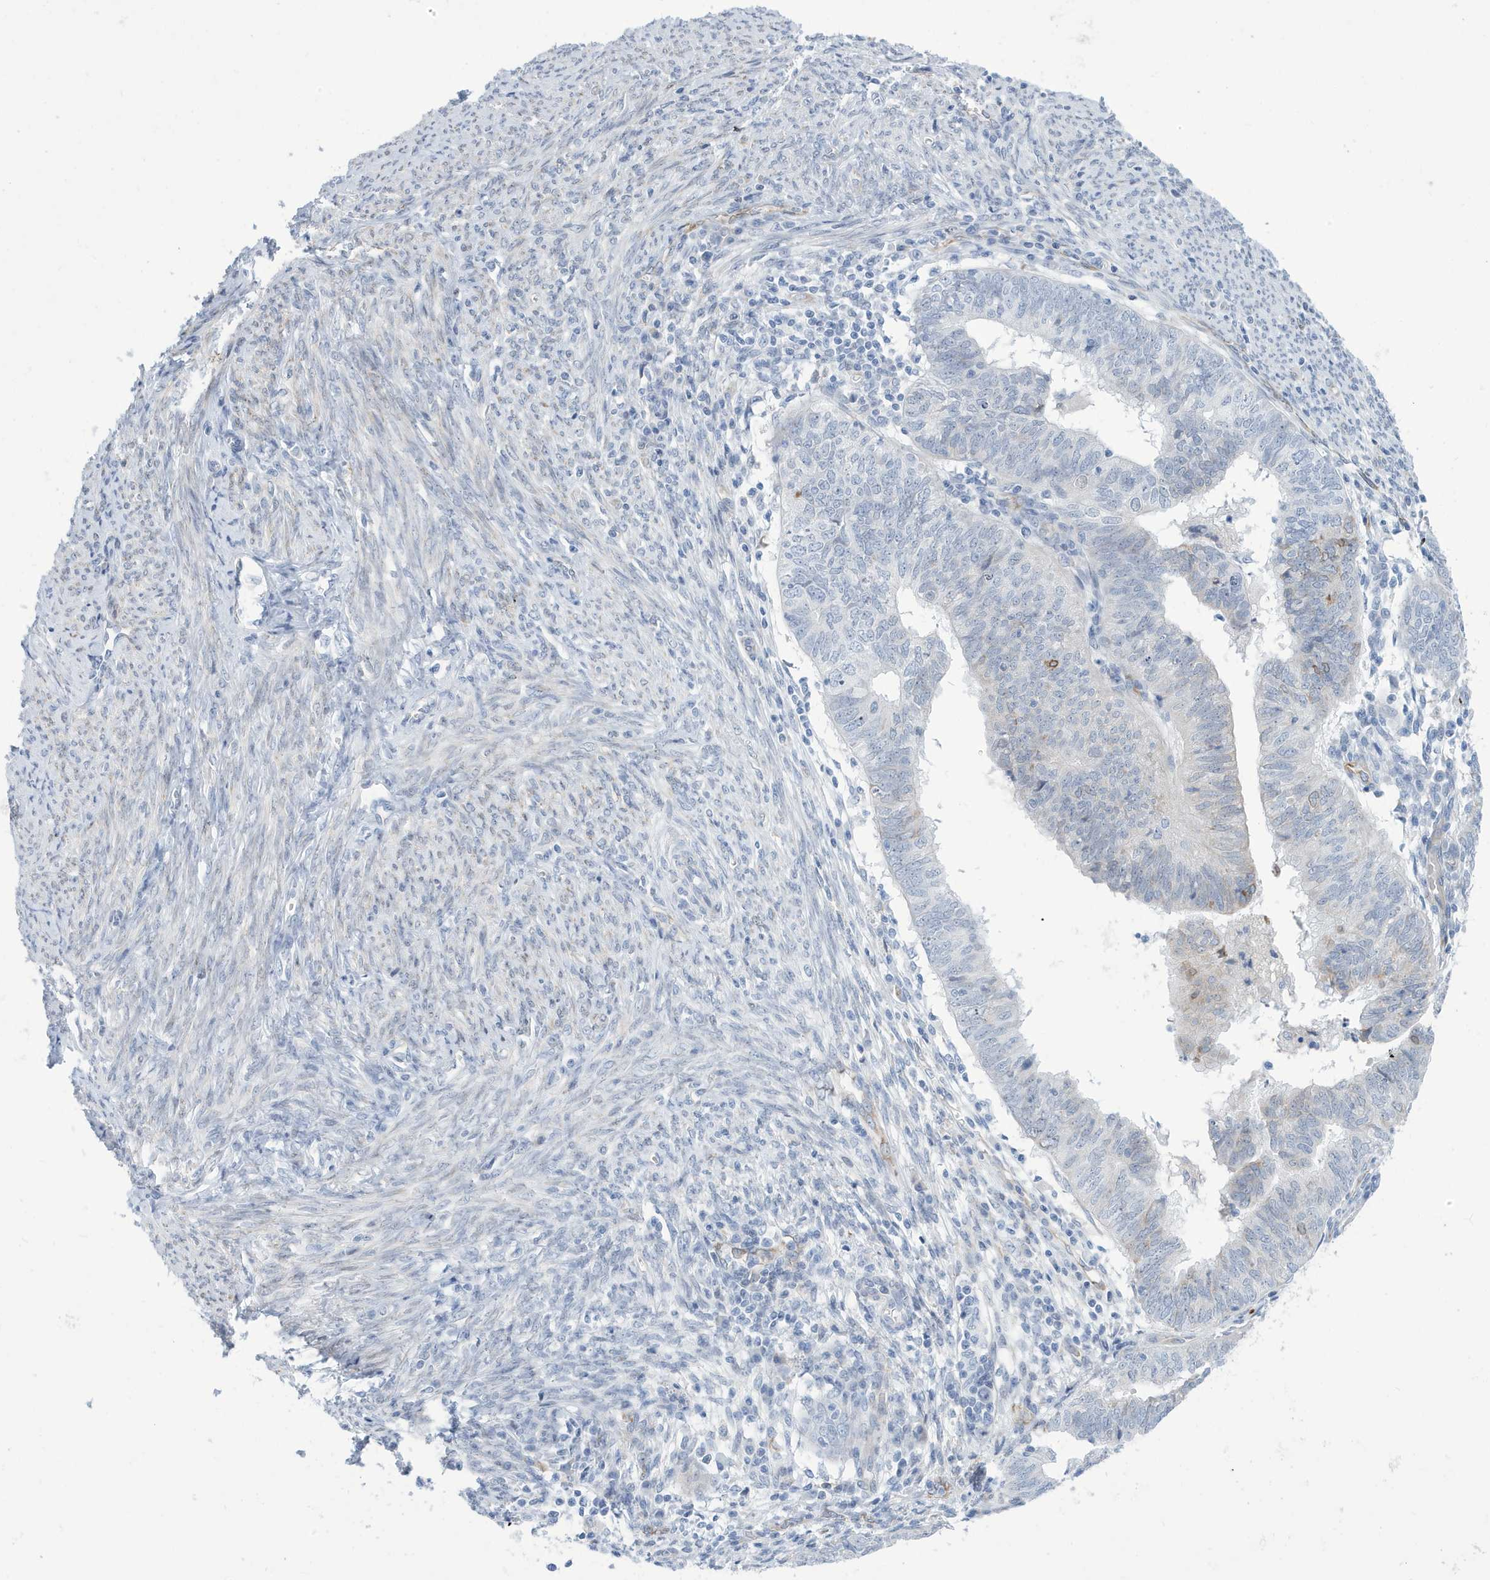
{"staining": {"intensity": "negative", "quantity": "none", "location": "none"}, "tissue": "endometrial cancer", "cell_type": "Tumor cells", "image_type": "cancer", "snomed": [{"axis": "morphology", "description": "Adenocarcinoma, NOS"}, {"axis": "topography", "description": "Uterus"}], "caption": "The image reveals no significant positivity in tumor cells of endometrial cancer (adenocarcinoma).", "gene": "SEMA3F", "patient": {"sex": "female", "age": 77}}